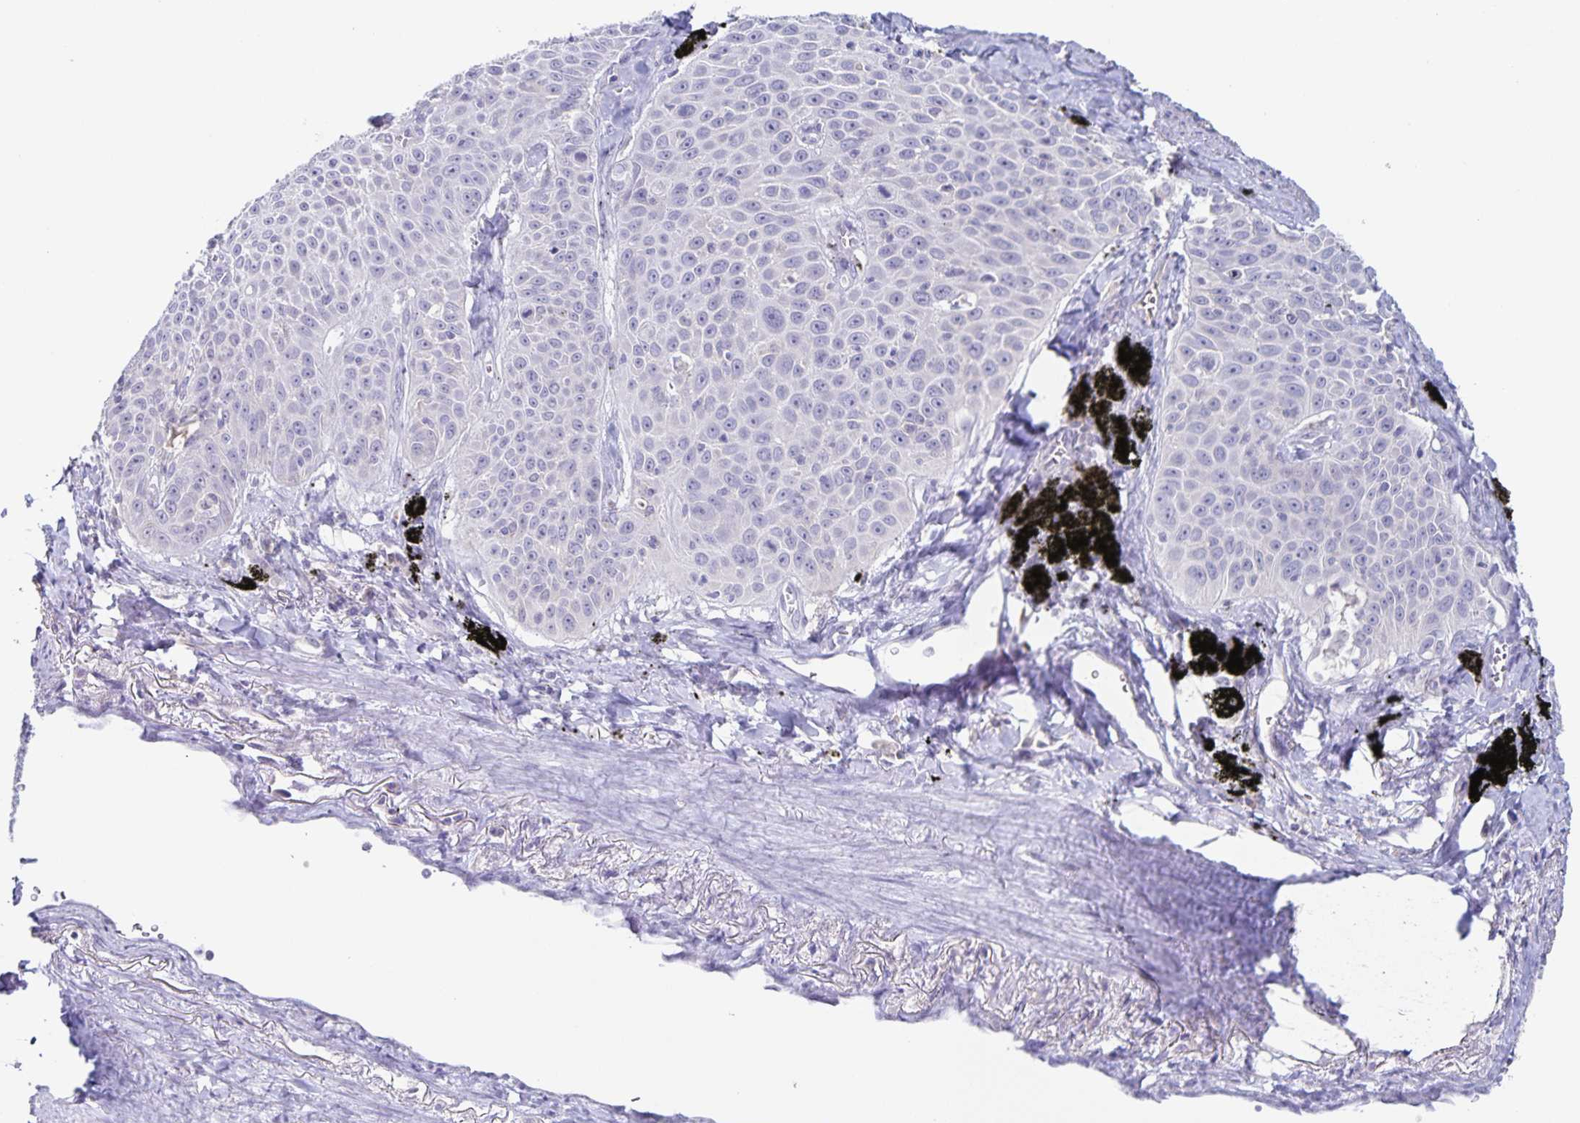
{"staining": {"intensity": "negative", "quantity": "none", "location": "none"}, "tissue": "lung cancer", "cell_type": "Tumor cells", "image_type": "cancer", "snomed": [{"axis": "morphology", "description": "Squamous cell carcinoma, NOS"}, {"axis": "morphology", "description": "Squamous cell carcinoma, metastatic, NOS"}, {"axis": "topography", "description": "Lymph node"}, {"axis": "topography", "description": "Lung"}], "caption": "Image shows no protein expression in tumor cells of lung squamous cell carcinoma tissue.", "gene": "RPL36A", "patient": {"sex": "female", "age": 62}}